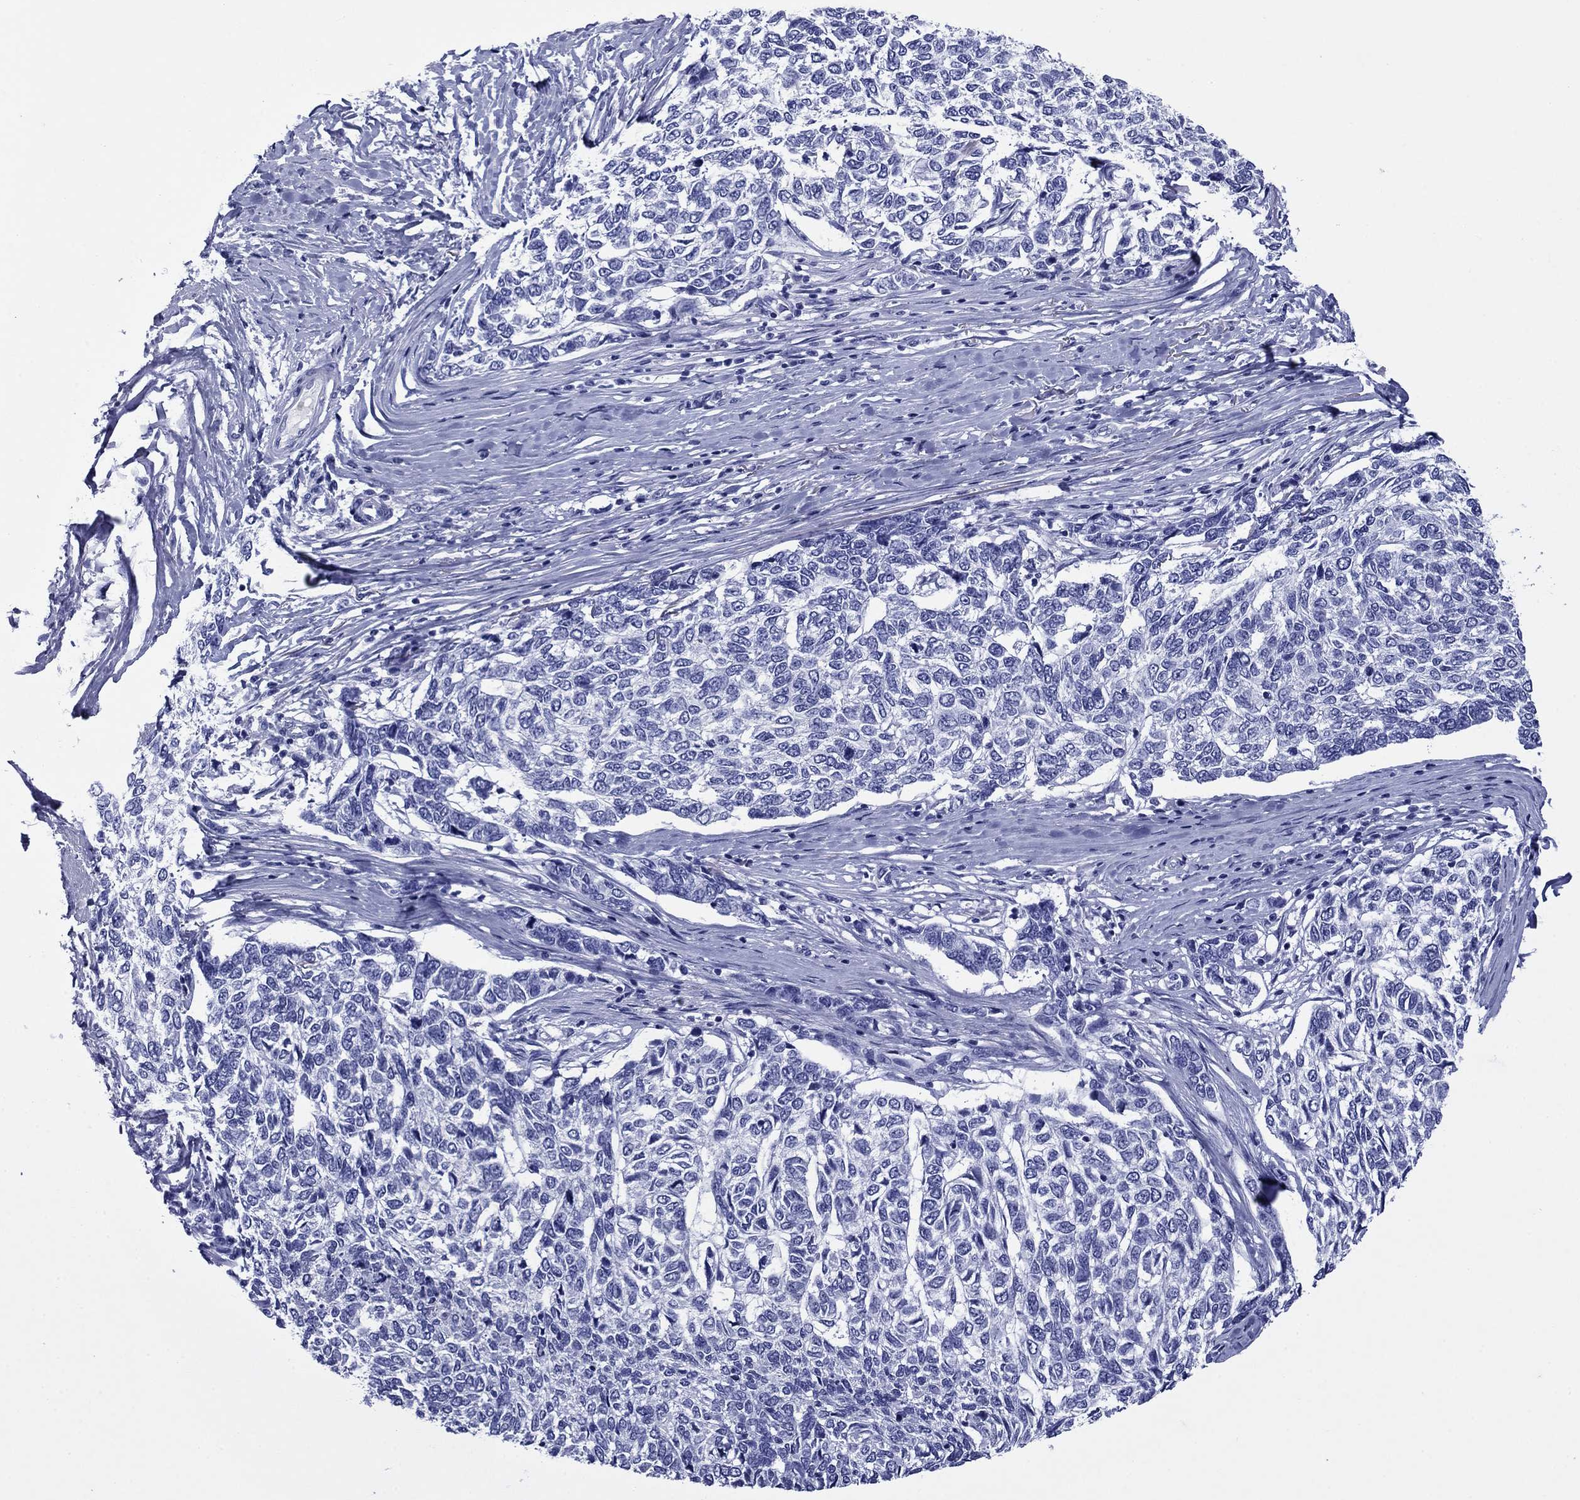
{"staining": {"intensity": "negative", "quantity": "none", "location": "none"}, "tissue": "skin cancer", "cell_type": "Tumor cells", "image_type": "cancer", "snomed": [{"axis": "morphology", "description": "Basal cell carcinoma"}, {"axis": "topography", "description": "Skin"}], "caption": "IHC histopathology image of neoplastic tissue: skin basal cell carcinoma stained with DAB reveals no significant protein expression in tumor cells.", "gene": "ROM1", "patient": {"sex": "female", "age": 65}}